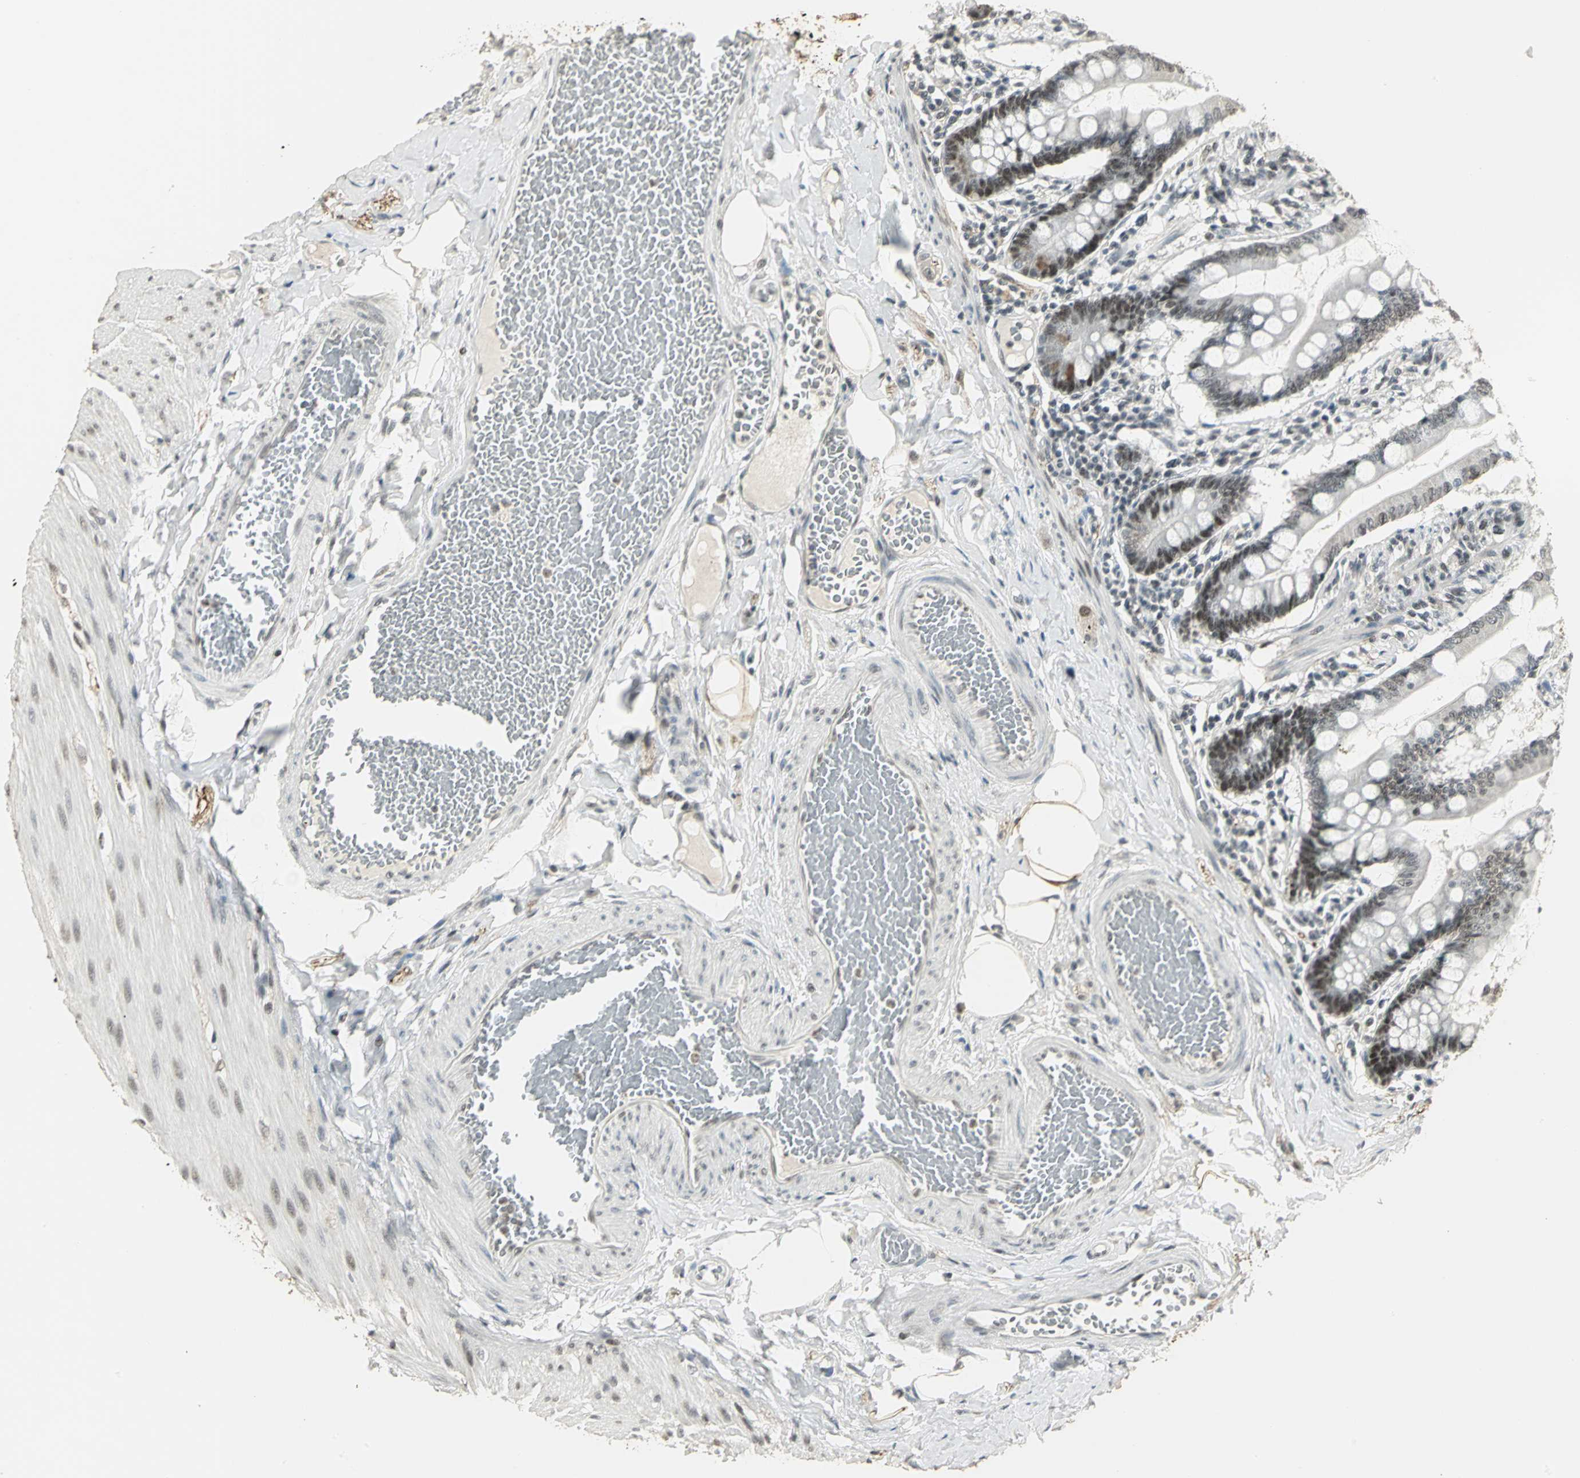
{"staining": {"intensity": "strong", "quantity": ">75%", "location": "nuclear"}, "tissue": "small intestine", "cell_type": "Glandular cells", "image_type": "normal", "snomed": [{"axis": "morphology", "description": "Normal tissue, NOS"}, {"axis": "topography", "description": "Small intestine"}], "caption": "Small intestine stained with IHC shows strong nuclear staining in about >75% of glandular cells.", "gene": "CBX3", "patient": {"sex": "male", "age": 41}}